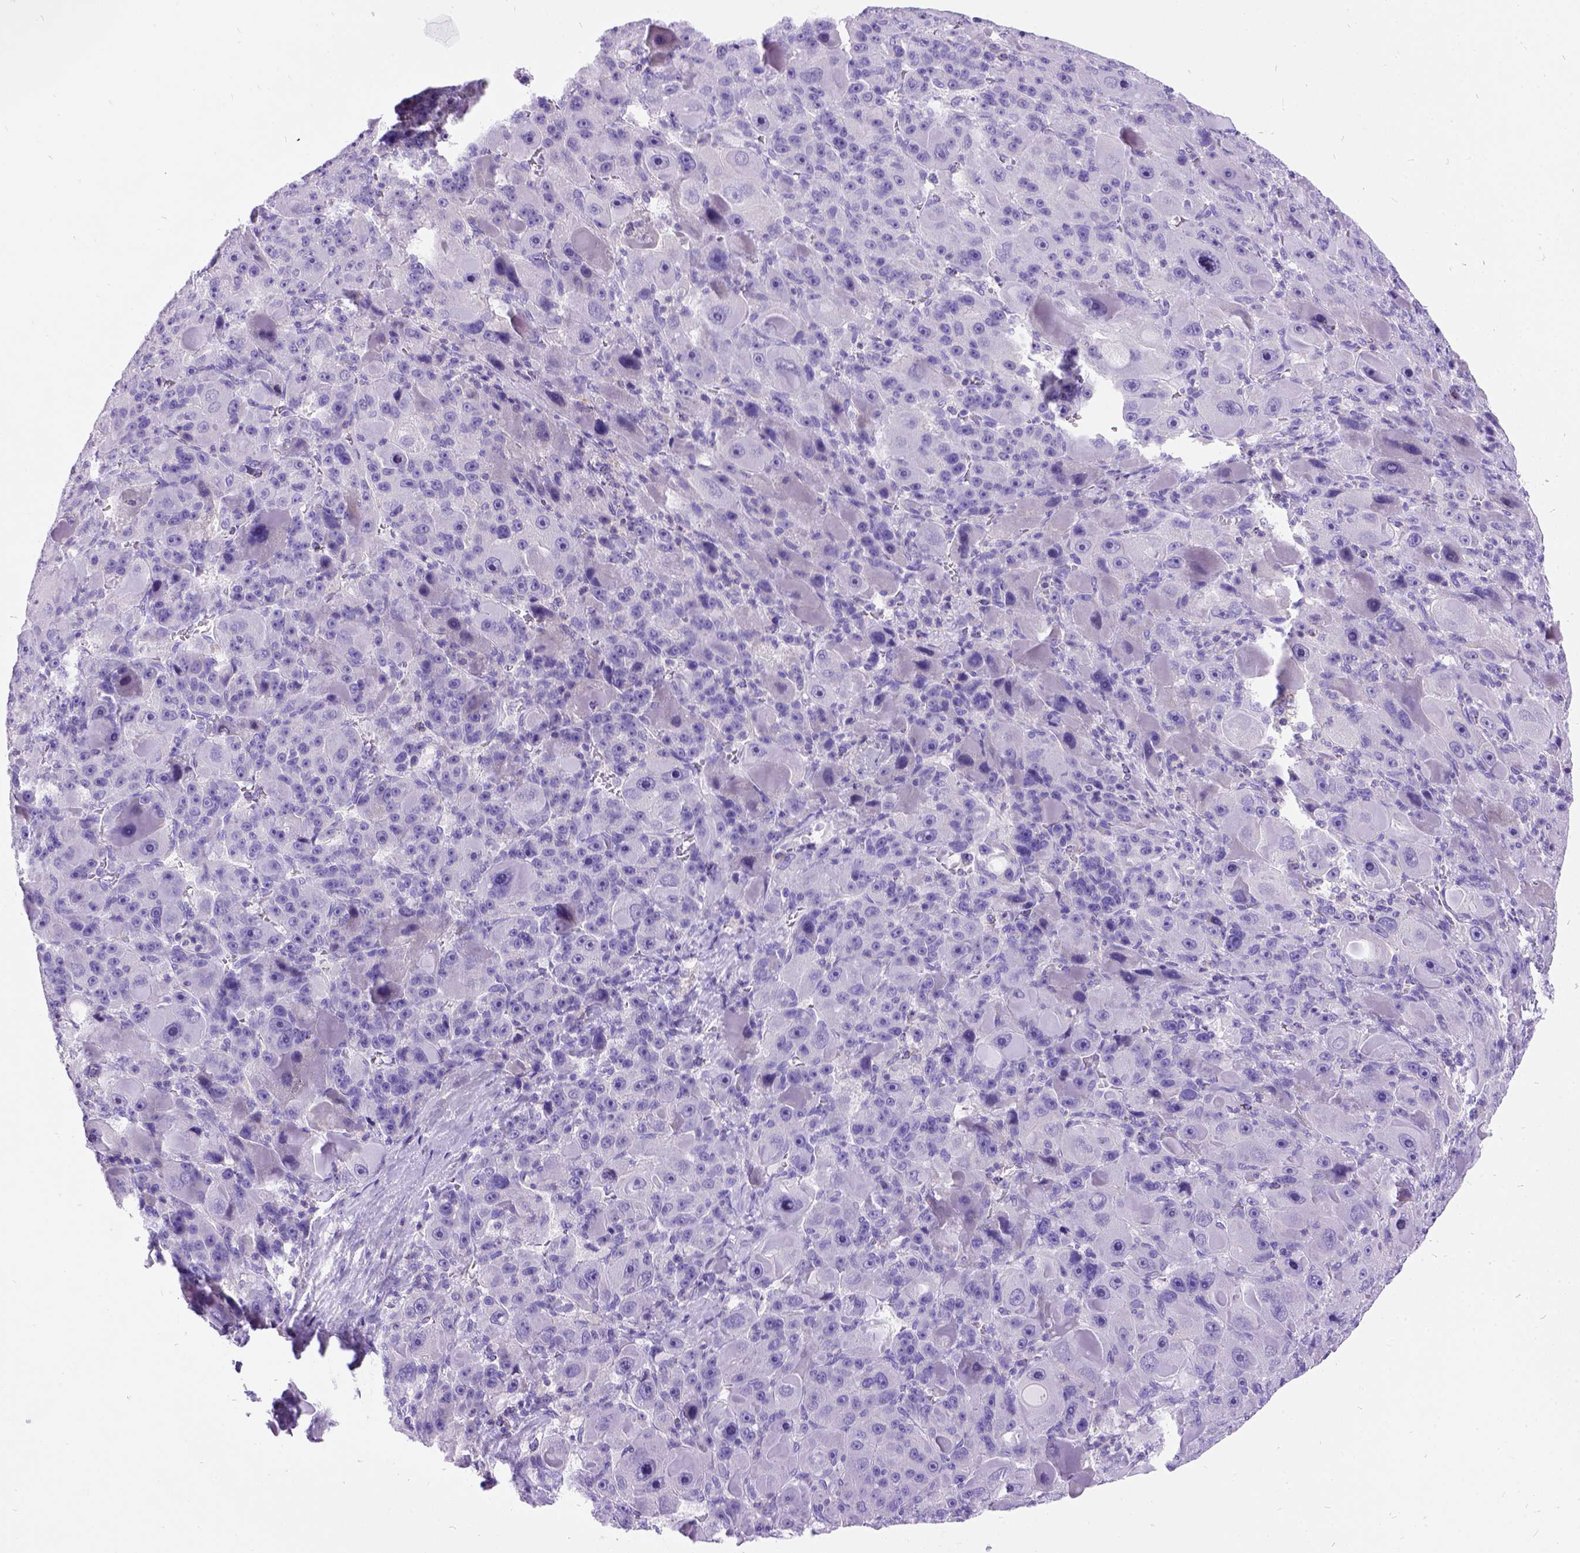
{"staining": {"intensity": "negative", "quantity": "none", "location": "none"}, "tissue": "liver cancer", "cell_type": "Tumor cells", "image_type": "cancer", "snomed": [{"axis": "morphology", "description": "Carcinoma, Hepatocellular, NOS"}, {"axis": "topography", "description": "Liver"}], "caption": "The IHC photomicrograph has no significant staining in tumor cells of liver cancer tissue.", "gene": "PRG2", "patient": {"sex": "male", "age": 76}}